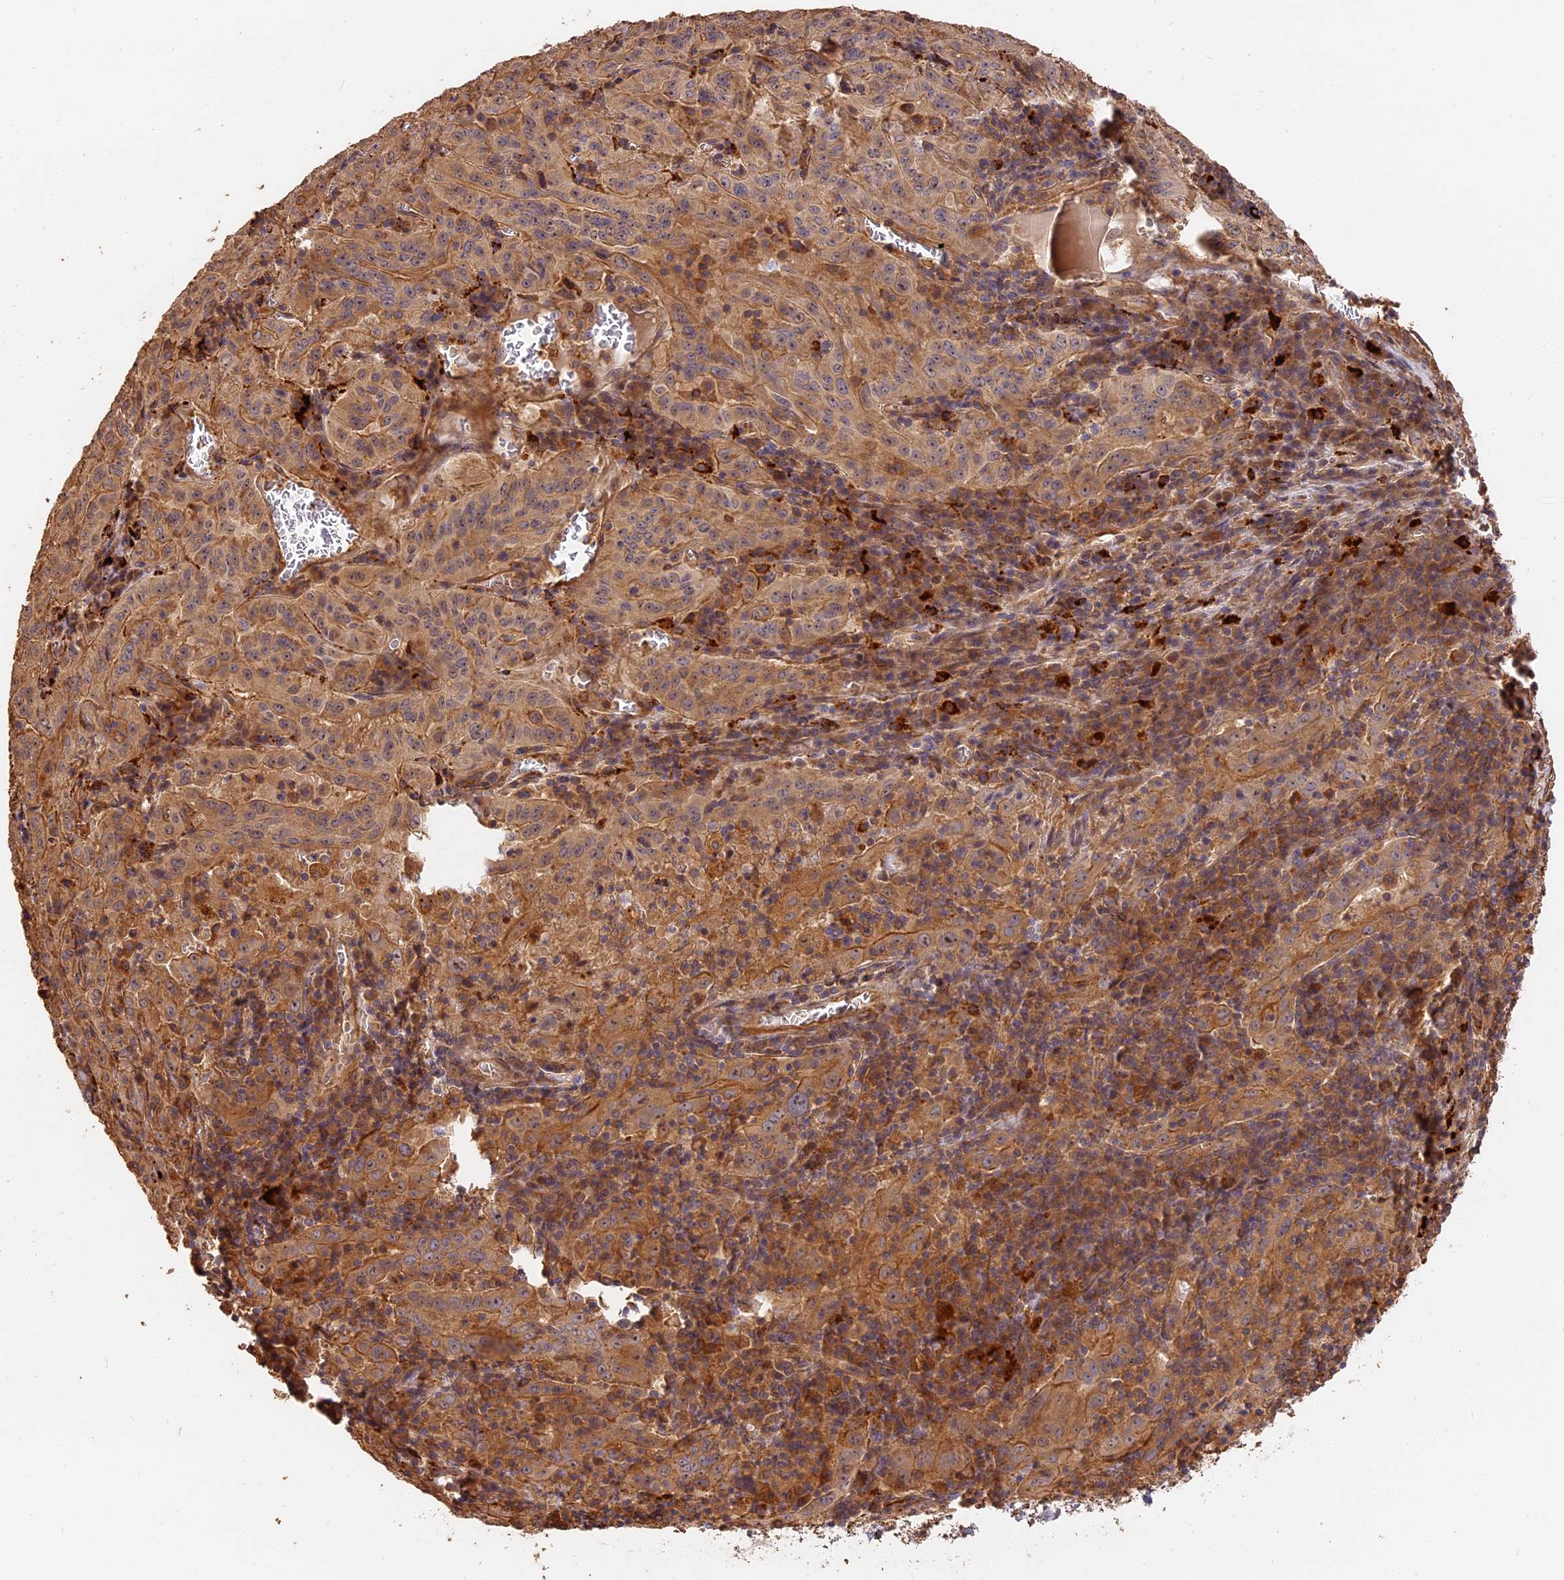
{"staining": {"intensity": "moderate", "quantity": ">75%", "location": "cytoplasmic/membranous"}, "tissue": "pancreatic cancer", "cell_type": "Tumor cells", "image_type": "cancer", "snomed": [{"axis": "morphology", "description": "Adenocarcinoma, NOS"}, {"axis": "topography", "description": "Pancreas"}], "caption": "Pancreatic adenocarcinoma tissue demonstrates moderate cytoplasmic/membranous expression in approximately >75% of tumor cells", "gene": "MMP15", "patient": {"sex": "male", "age": 63}}